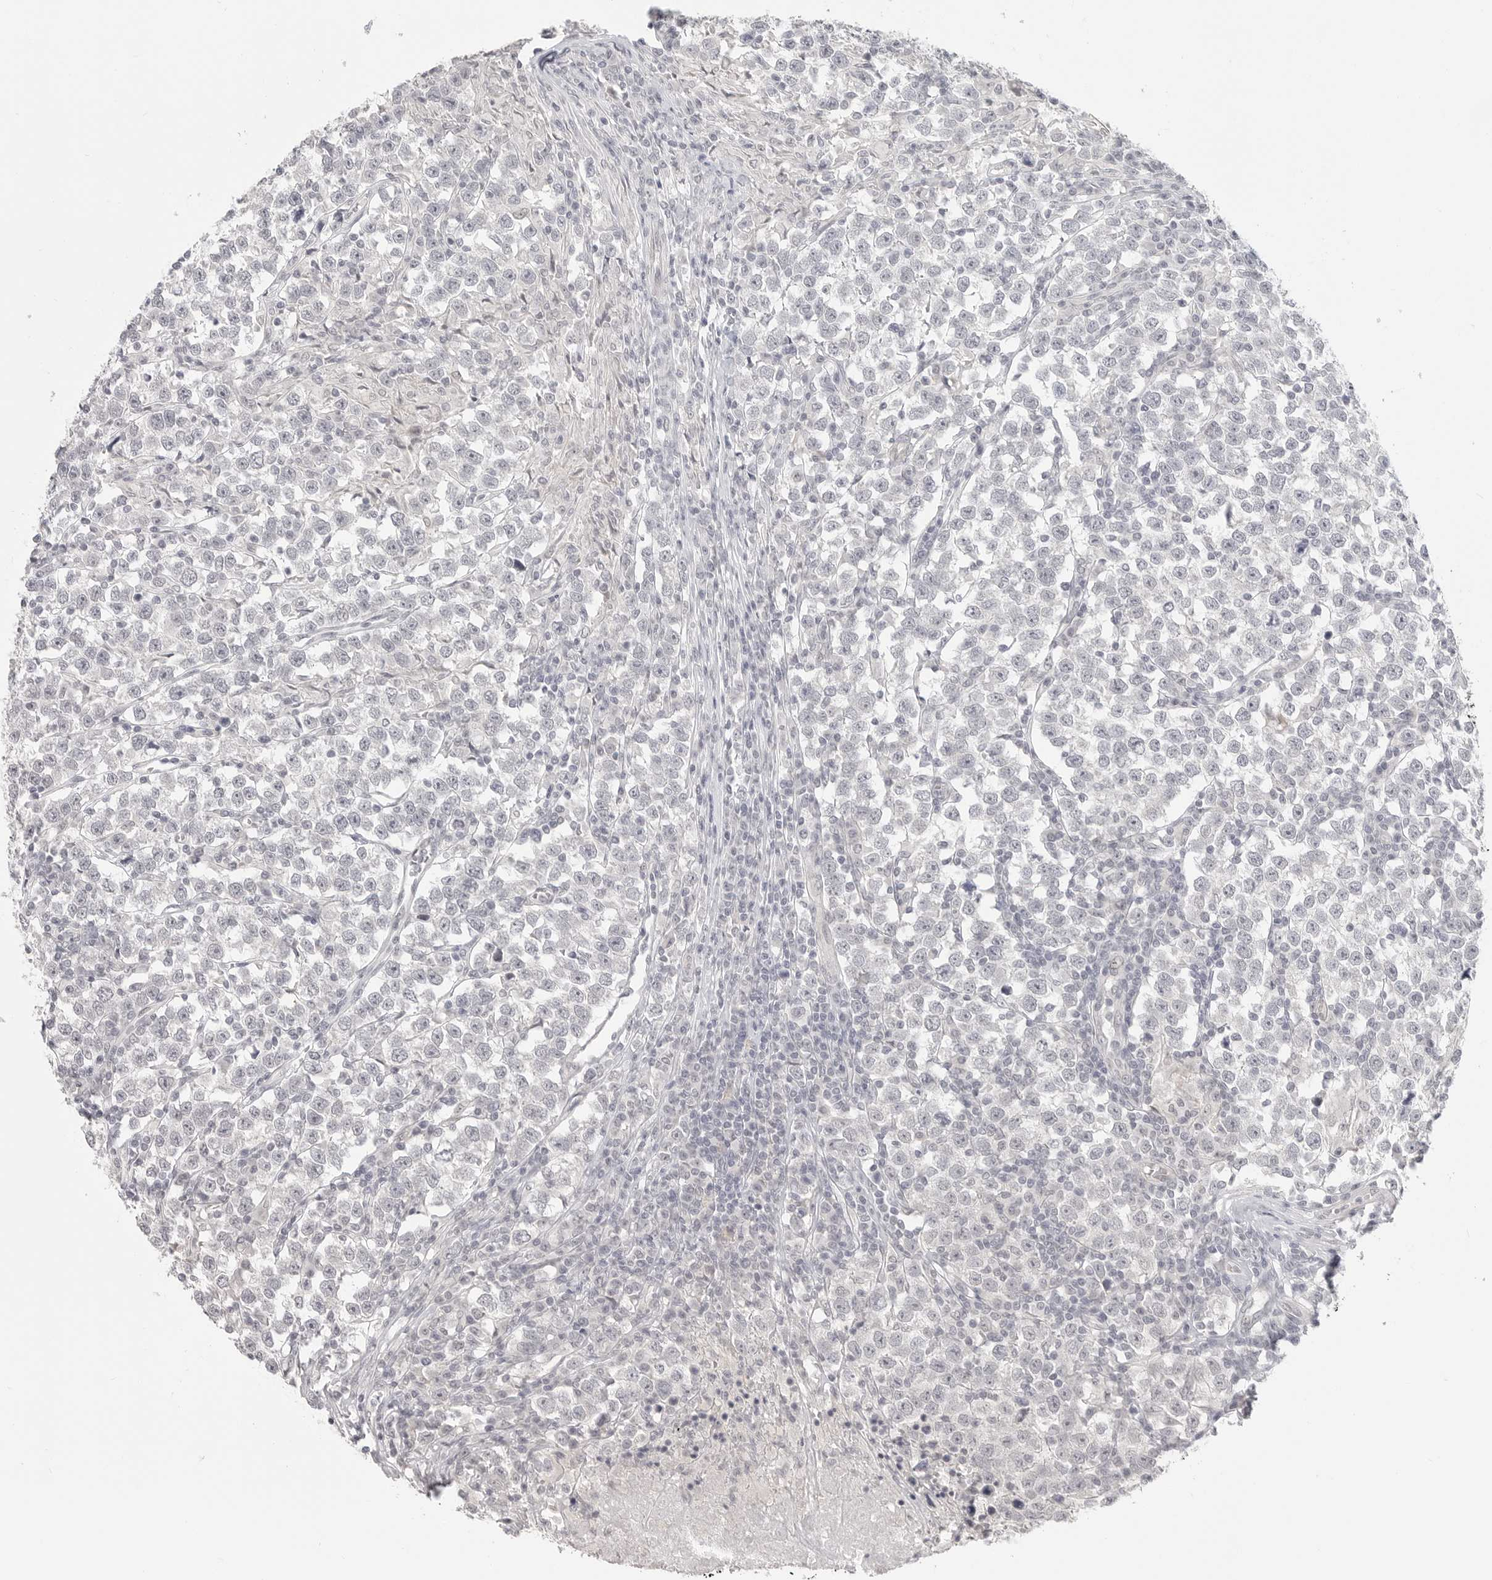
{"staining": {"intensity": "negative", "quantity": "none", "location": "none"}, "tissue": "testis cancer", "cell_type": "Tumor cells", "image_type": "cancer", "snomed": [{"axis": "morphology", "description": "Normal tissue, NOS"}, {"axis": "morphology", "description": "Seminoma, NOS"}, {"axis": "topography", "description": "Testis"}], "caption": "Immunohistochemistry of testis seminoma demonstrates no expression in tumor cells.", "gene": "KLK11", "patient": {"sex": "male", "age": 43}}